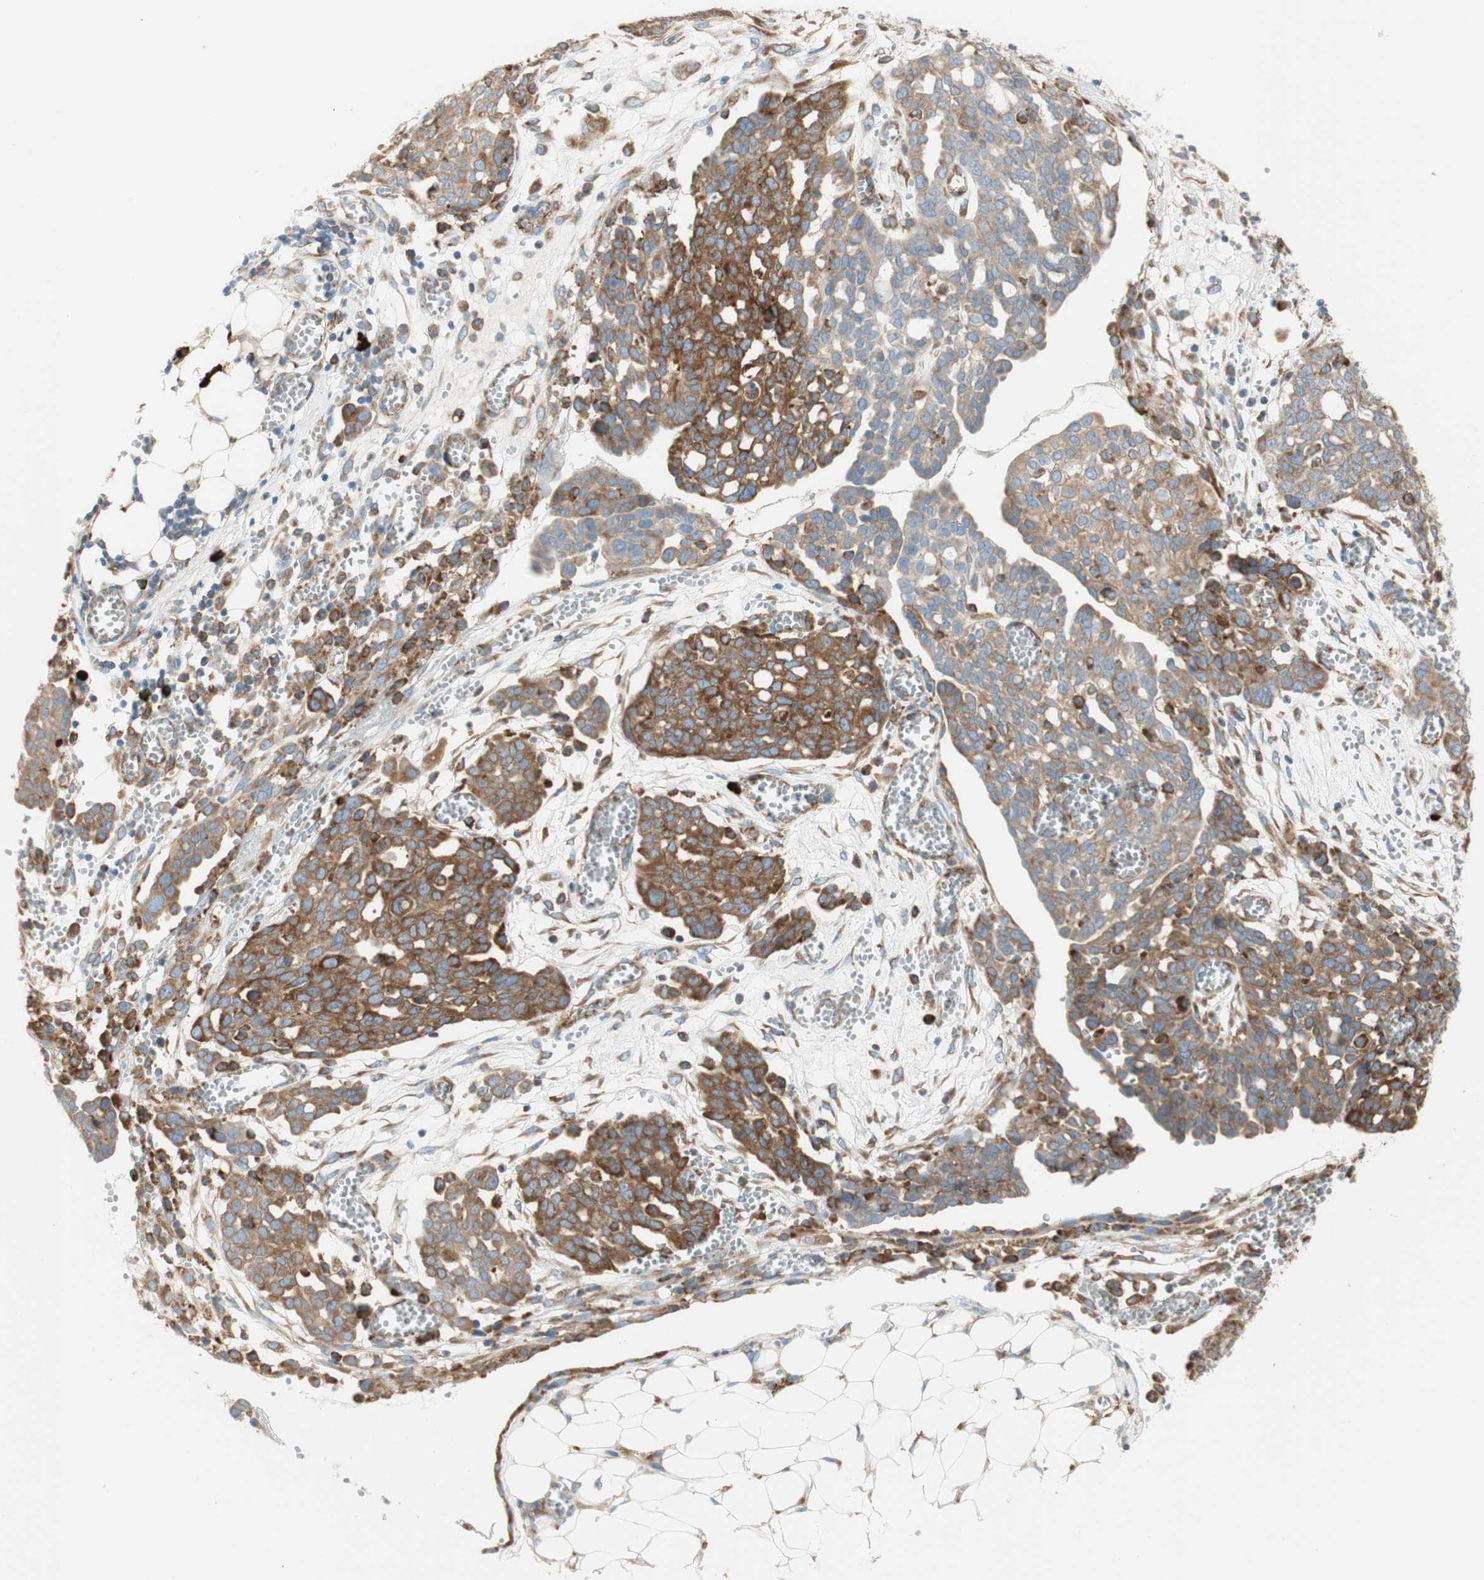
{"staining": {"intensity": "moderate", "quantity": ">75%", "location": "cytoplasmic/membranous"}, "tissue": "ovarian cancer", "cell_type": "Tumor cells", "image_type": "cancer", "snomed": [{"axis": "morphology", "description": "Cystadenocarcinoma, serous, NOS"}, {"axis": "topography", "description": "Soft tissue"}, {"axis": "topography", "description": "Ovary"}], "caption": "Human ovarian serous cystadenocarcinoma stained for a protein (brown) displays moderate cytoplasmic/membranous positive positivity in about >75% of tumor cells.", "gene": "MANF", "patient": {"sex": "female", "age": 57}}